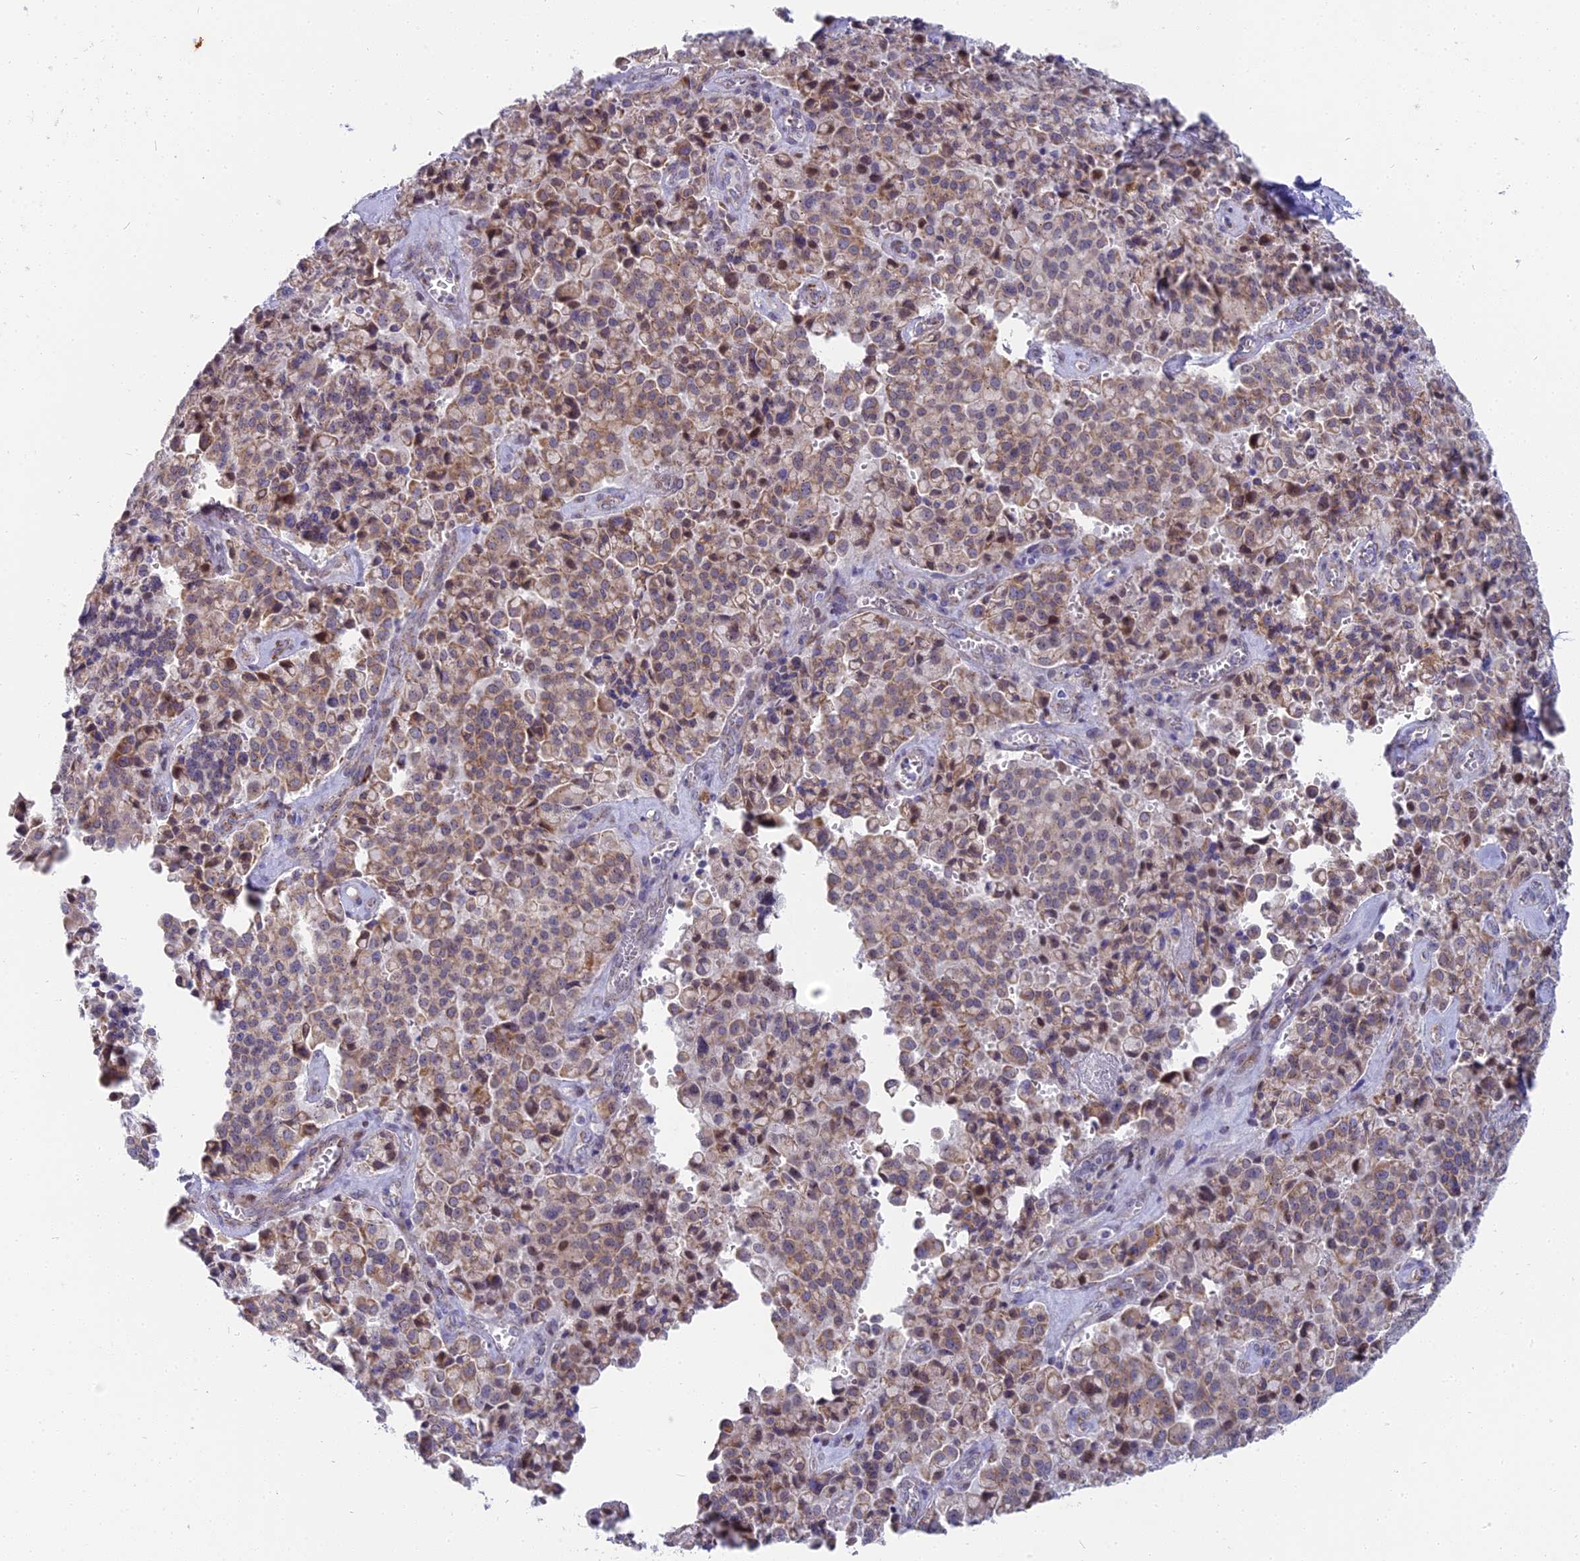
{"staining": {"intensity": "weak", "quantity": ">75%", "location": "cytoplasmic/membranous"}, "tissue": "pancreatic cancer", "cell_type": "Tumor cells", "image_type": "cancer", "snomed": [{"axis": "morphology", "description": "Adenocarcinoma, NOS"}, {"axis": "topography", "description": "Pancreas"}], "caption": "Immunohistochemistry photomicrograph of adenocarcinoma (pancreatic) stained for a protein (brown), which reveals low levels of weak cytoplasmic/membranous expression in approximately >75% of tumor cells.", "gene": "DTWD1", "patient": {"sex": "male", "age": 65}}